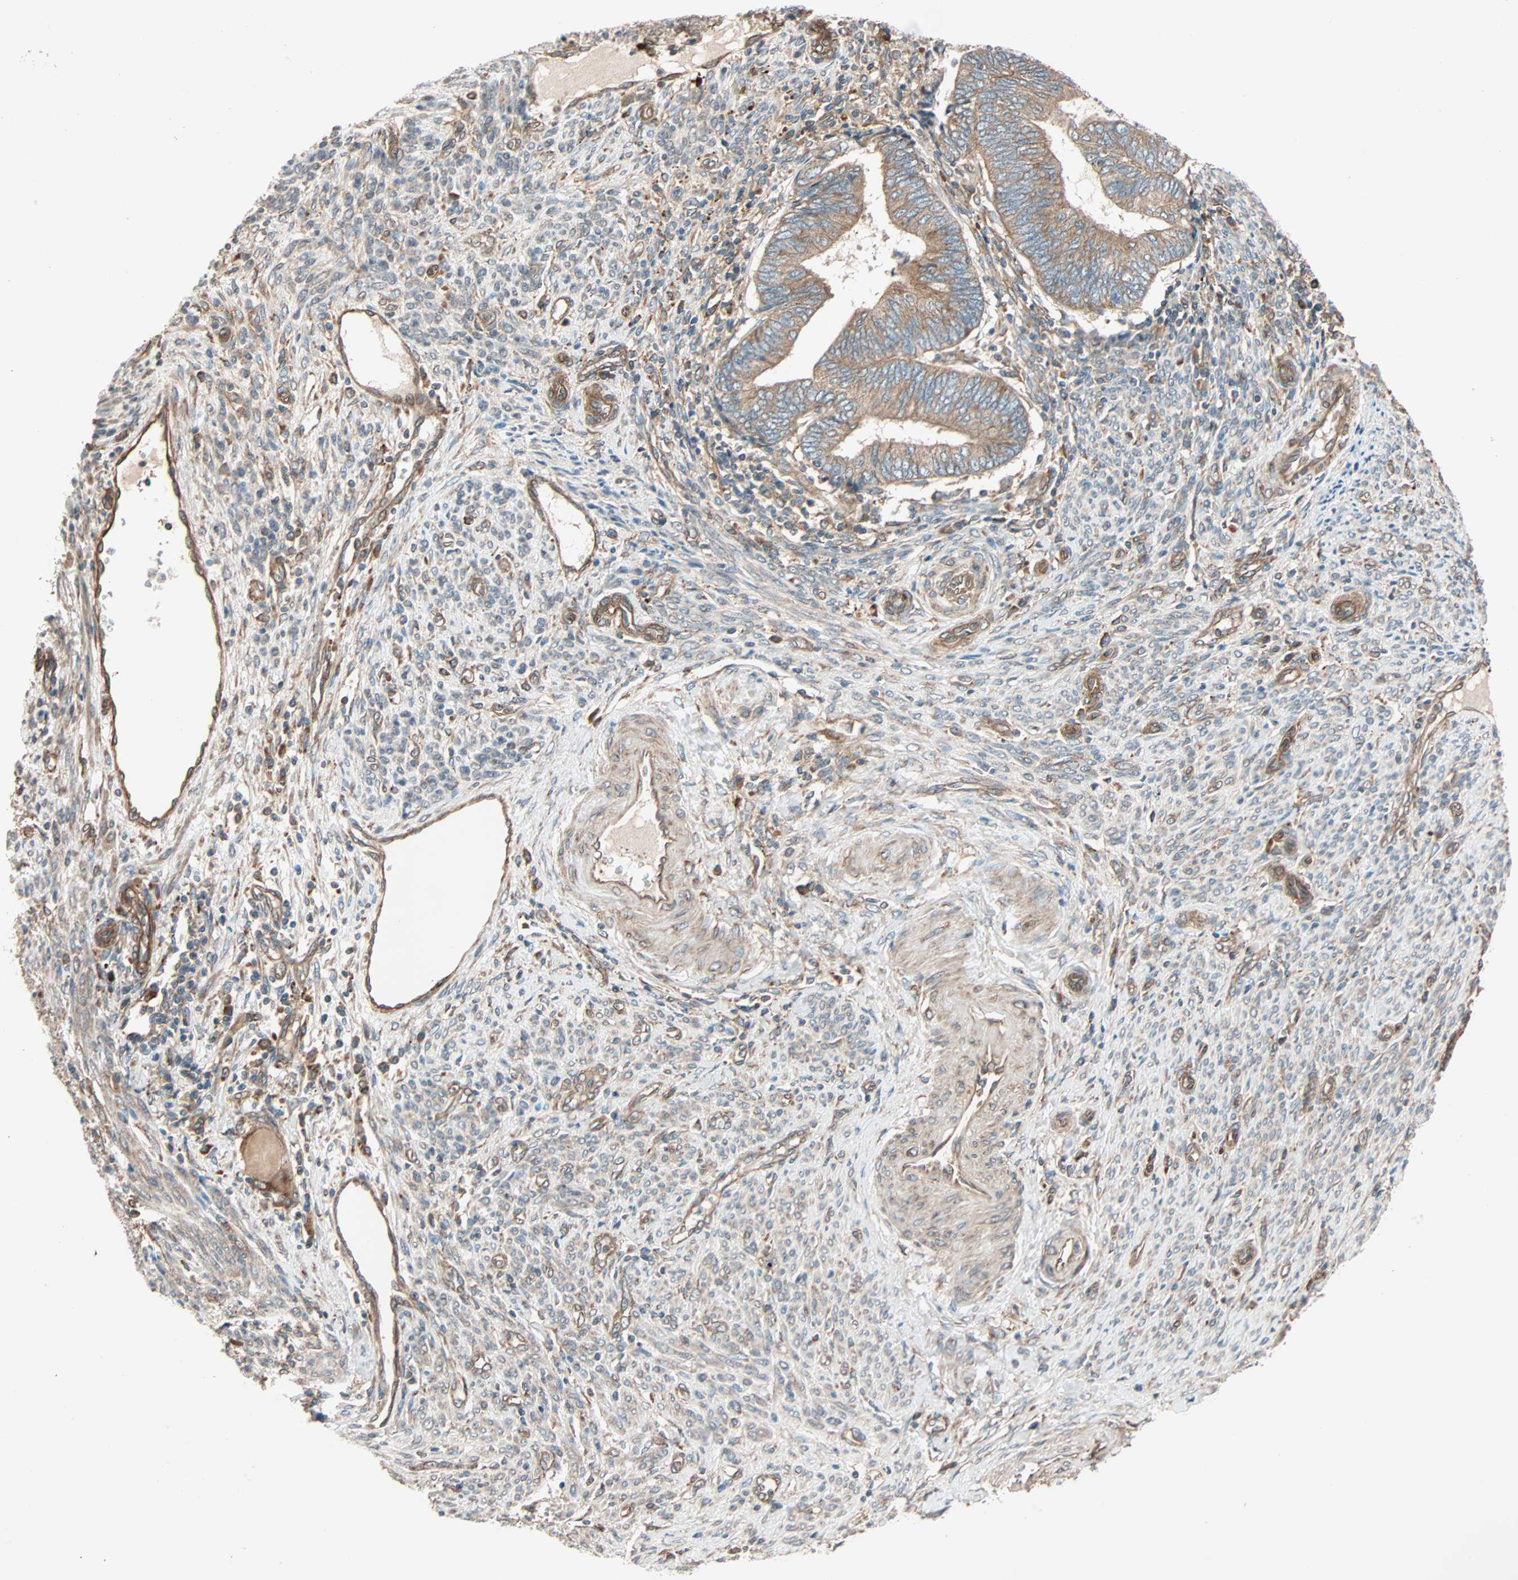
{"staining": {"intensity": "moderate", "quantity": ">75%", "location": "cytoplasmic/membranous"}, "tissue": "endometrial cancer", "cell_type": "Tumor cells", "image_type": "cancer", "snomed": [{"axis": "morphology", "description": "Adenocarcinoma, NOS"}, {"axis": "topography", "description": "Uterus"}, {"axis": "topography", "description": "Endometrium"}], "caption": "Endometrial adenocarcinoma stained with a brown dye displays moderate cytoplasmic/membranous positive staining in approximately >75% of tumor cells.", "gene": "PHYH", "patient": {"sex": "female", "age": 70}}